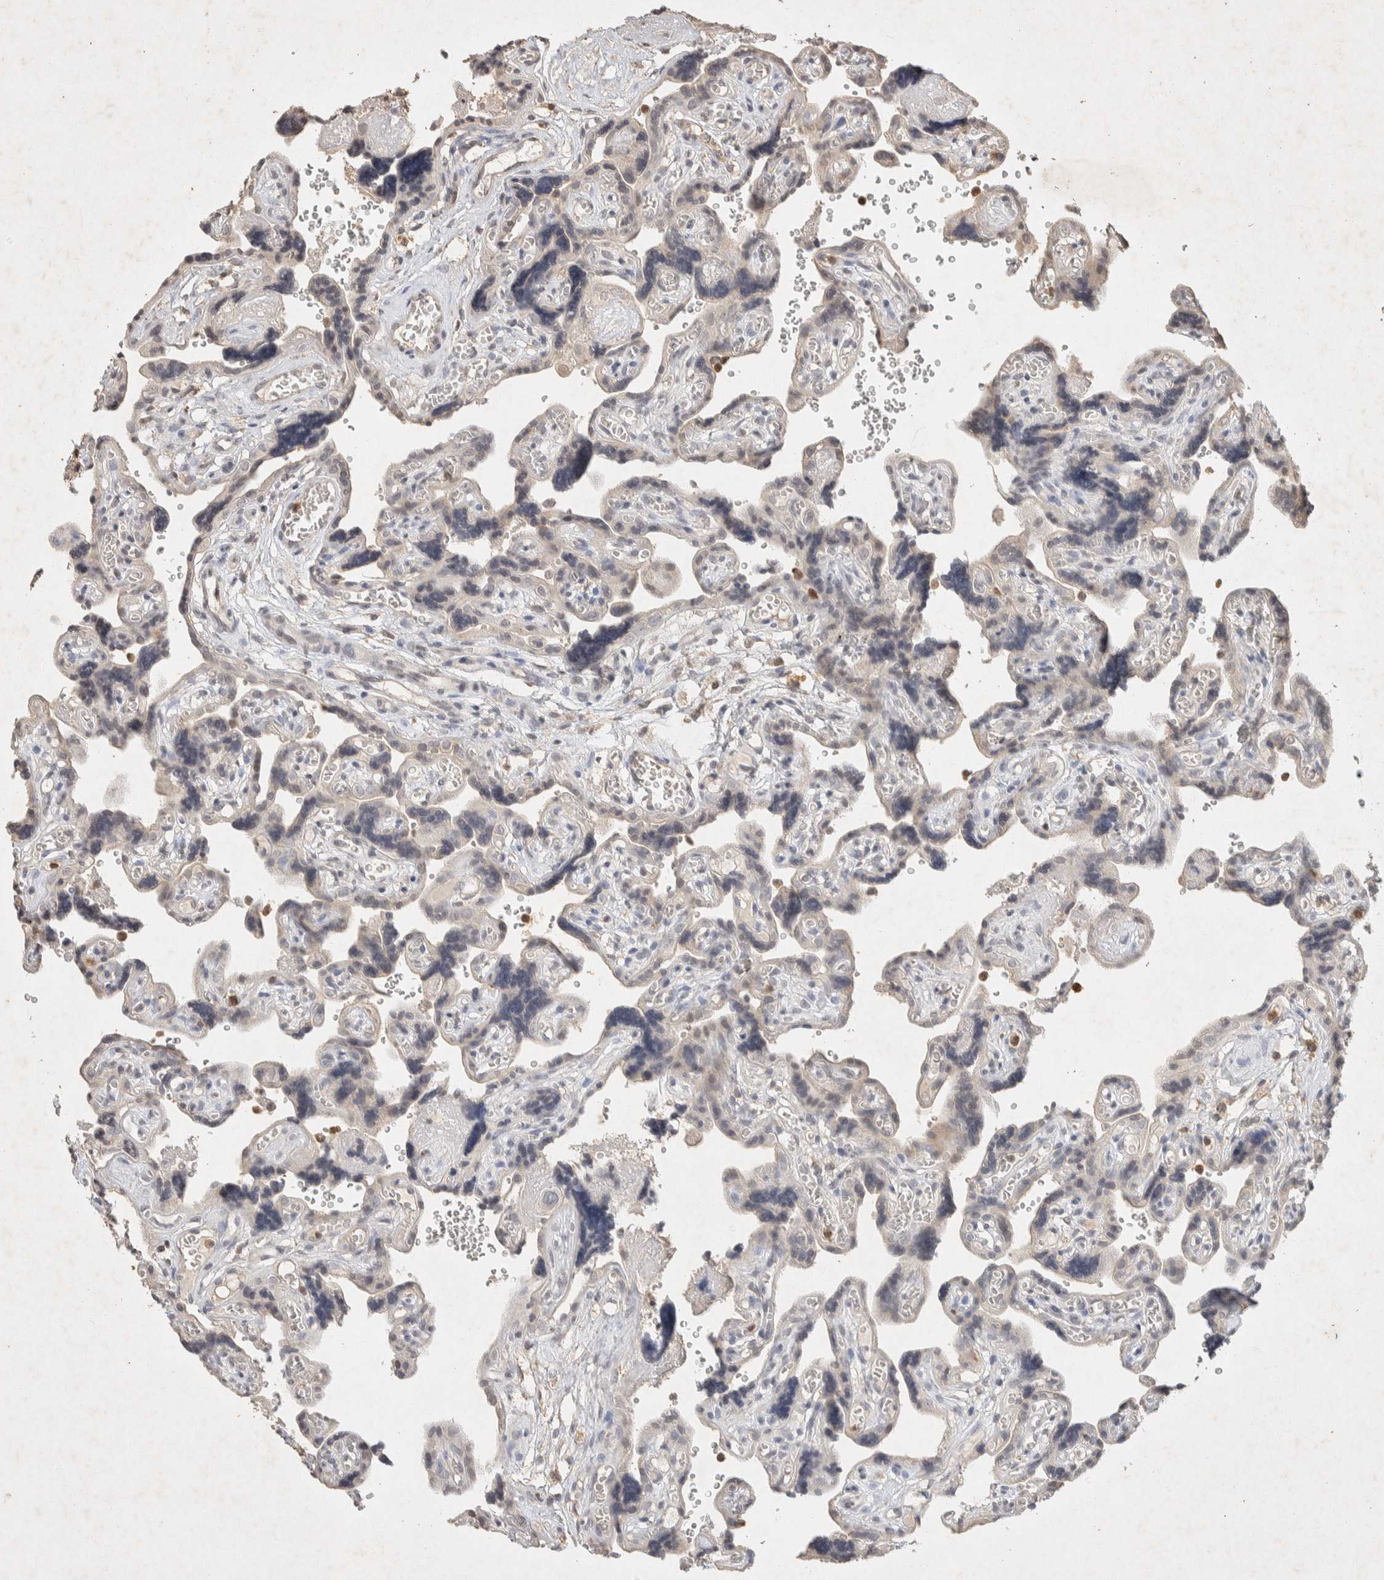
{"staining": {"intensity": "negative", "quantity": "none", "location": "none"}, "tissue": "placenta", "cell_type": "Trophoblastic cells", "image_type": "normal", "snomed": [{"axis": "morphology", "description": "Normal tissue, NOS"}, {"axis": "topography", "description": "Placenta"}], "caption": "Trophoblastic cells are negative for brown protein staining in normal placenta. Brightfield microscopy of immunohistochemistry (IHC) stained with DAB (3,3'-diaminobenzidine) (brown) and hematoxylin (blue), captured at high magnification.", "gene": "RAC2", "patient": {"sex": "female", "age": 30}}